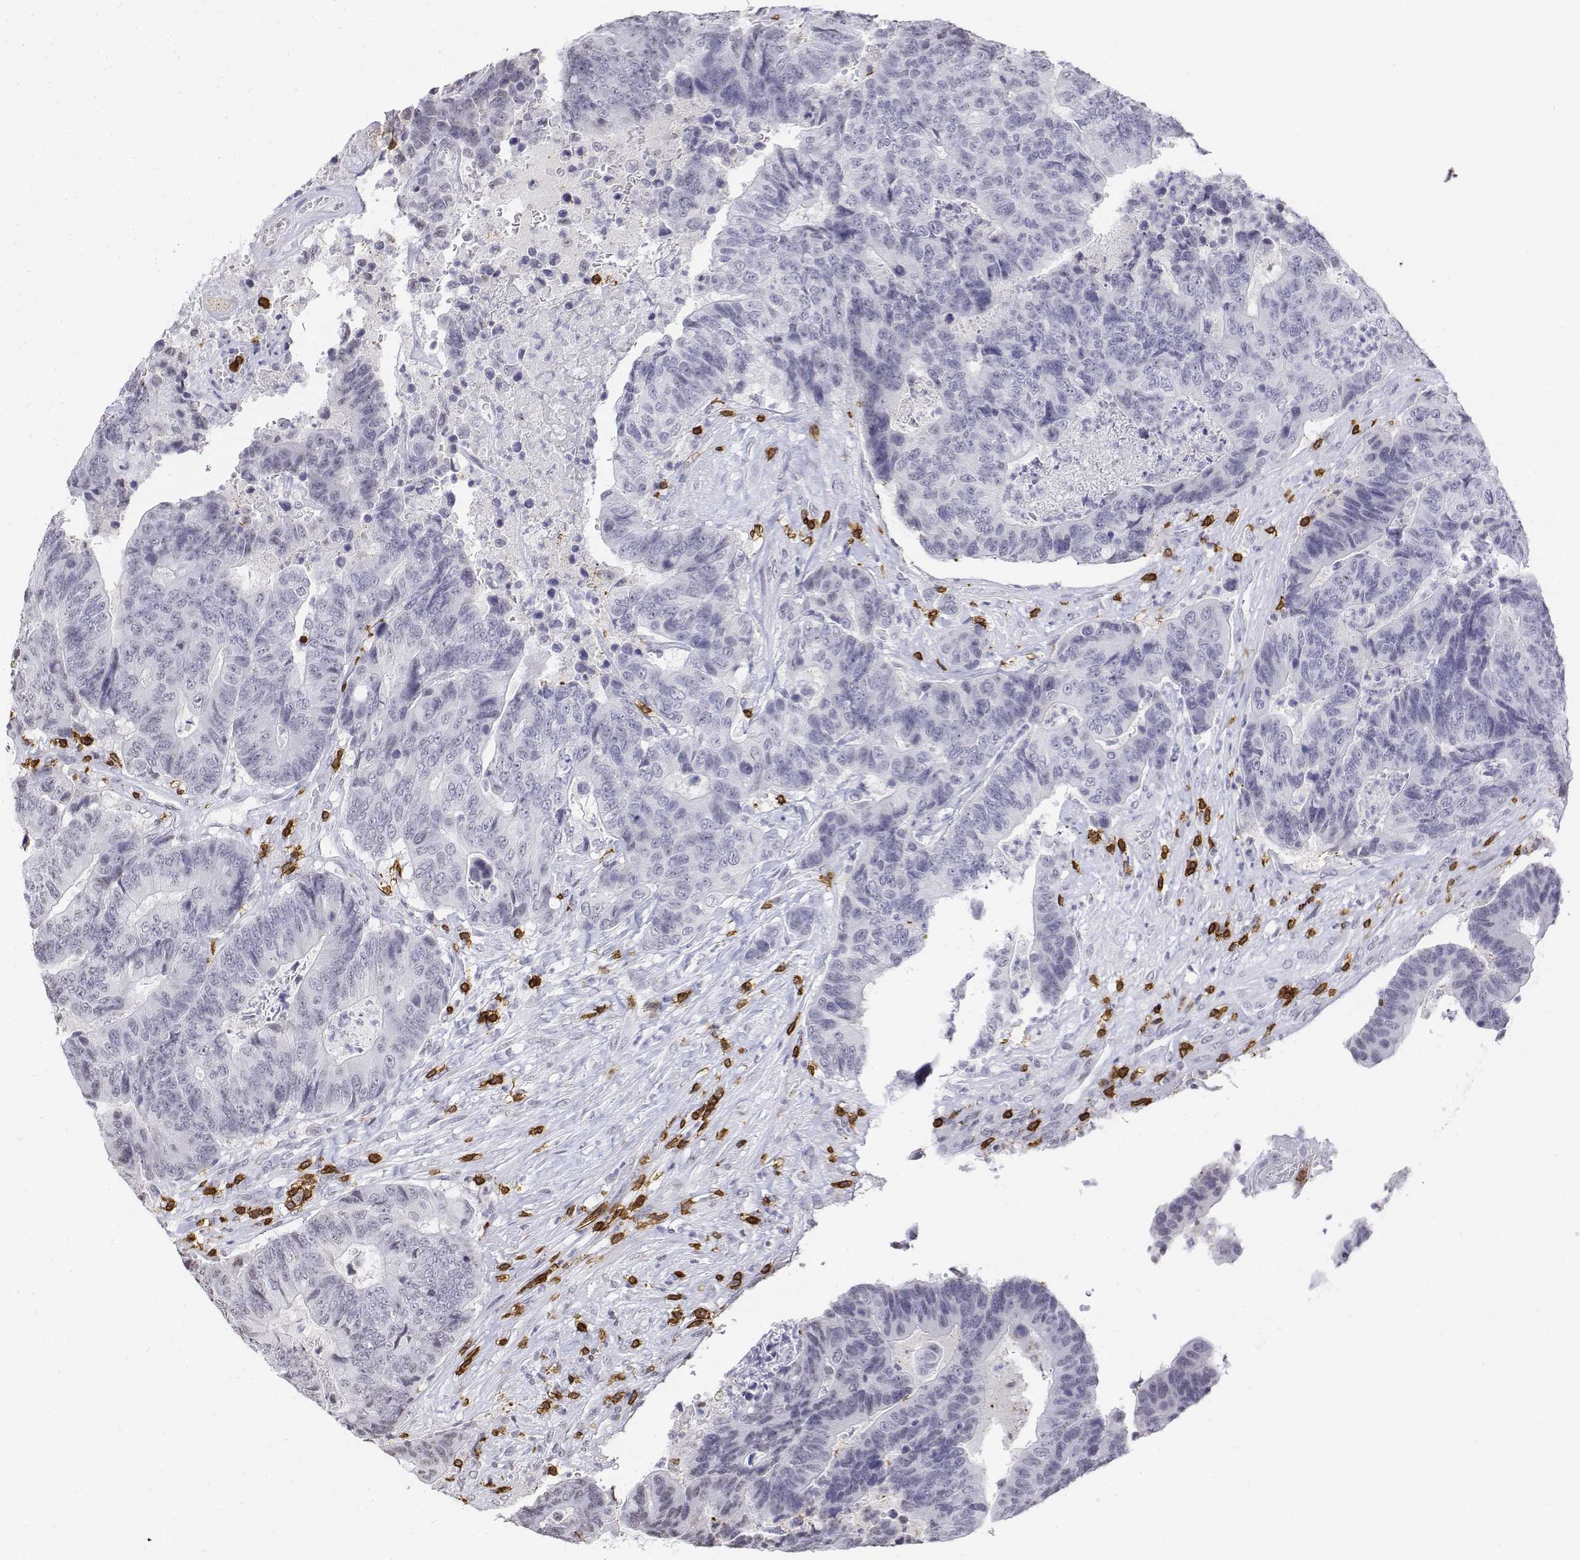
{"staining": {"intensity": "negative", "quantity": "none", "location": "none"}, "tissue": "colorectal cancer", "cell_type": "Tumor cells", "image_type": "cancer", "snomed": [{"axis": "morphology", "description": "Adenocarcinoma, NOS"}, {"axis": "topography", "description": "Colon"}], "caption": "Tumor cells show no significant expression in colorectal adenocarcinoma. Nuclei are stained in blue.", "gene": "CD3E", "patient": {"sex": "female", "age": 48}}